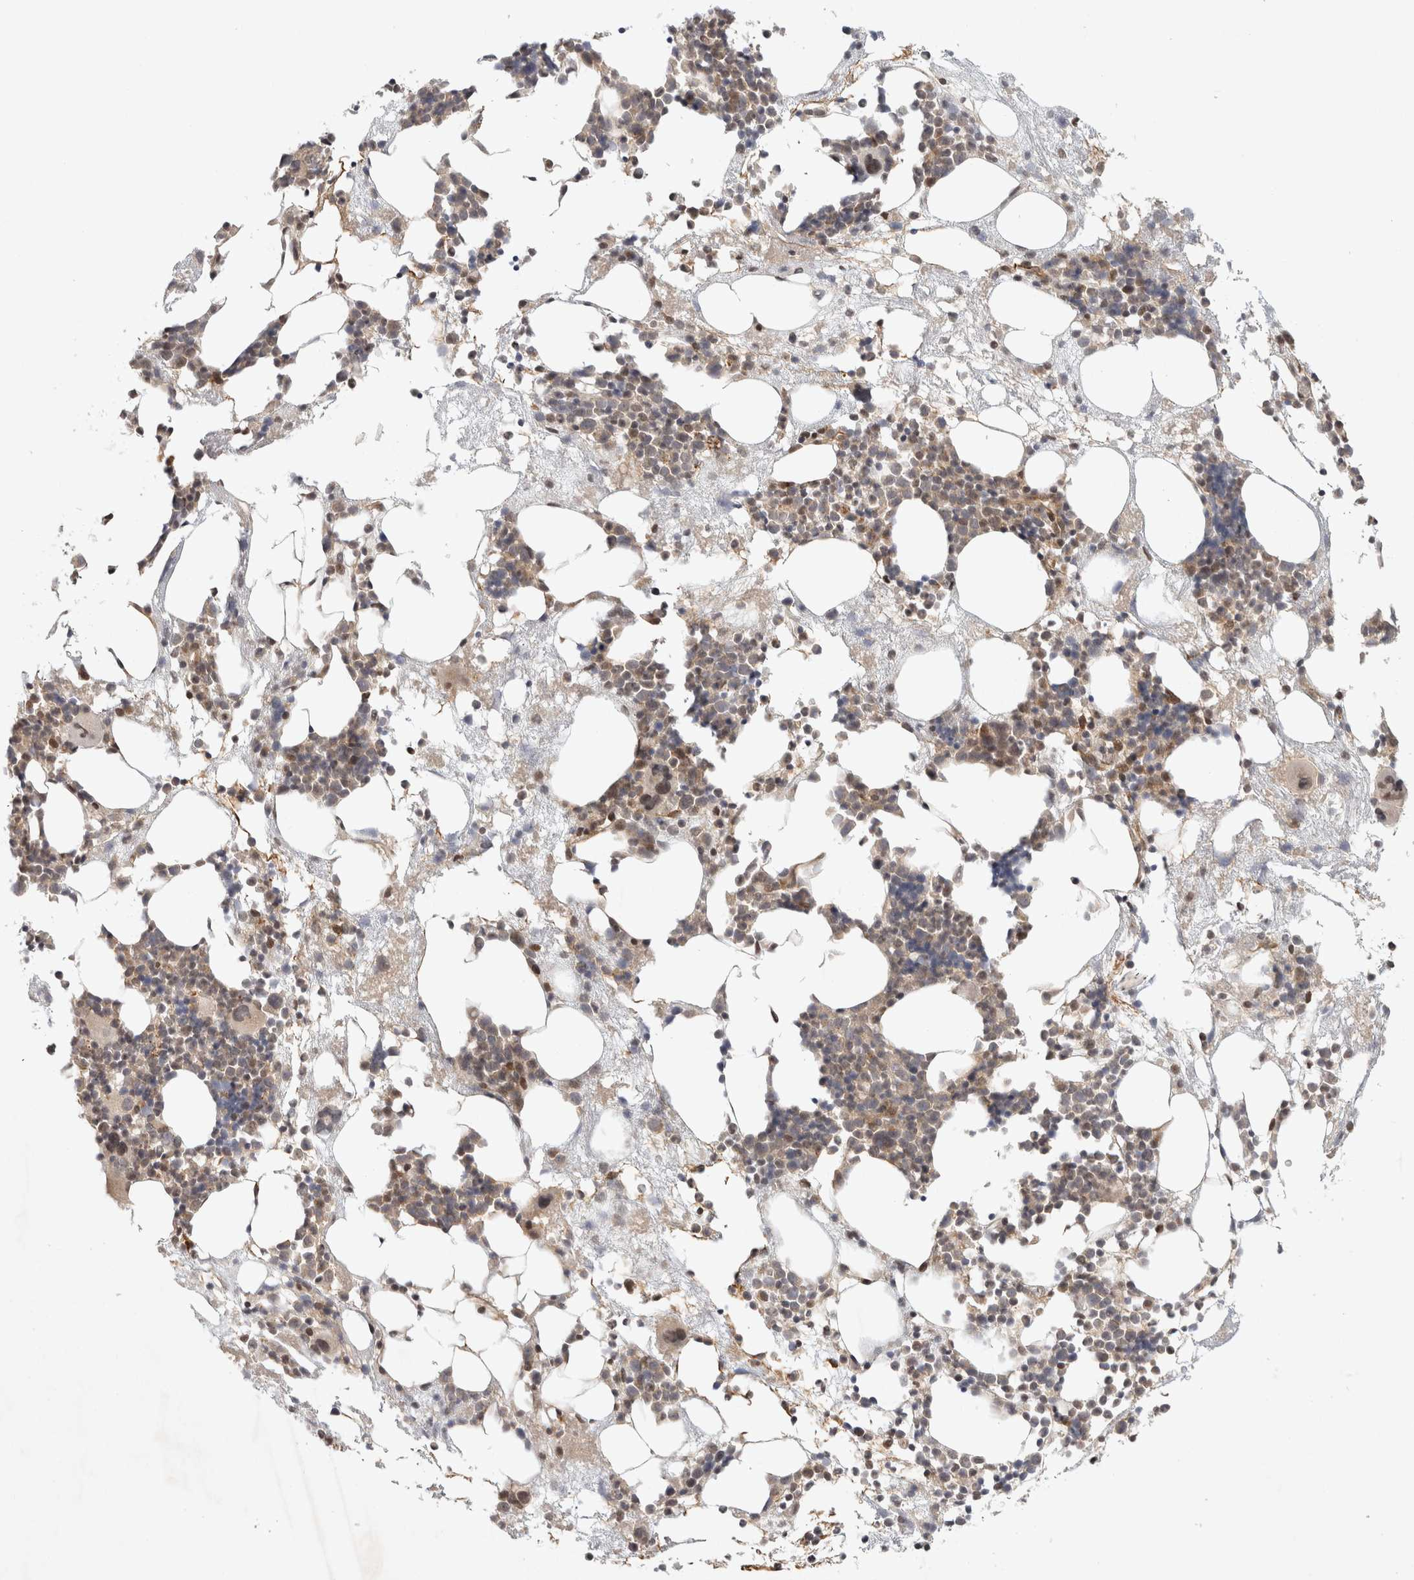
{"staining": {"intensity": "moderate", "quantity": "<25%", "location": "nuclear"}, "tissue": "bone marrow", "cell_type": "Hematopoietic cells", "image_type": "normal", "snomed": [{"axis": "morphology", "description": "Normal tissue, NOS"}, {"axis": "morphology", "description": "Inflammation, NOS"}, {"axis": "topography", "description": "Bone marrow"}], "caption": "DAB (3,3'-diaminobenzidine) immunohistochemical staining of normal human bone marrow displays moderate nuclear protein expression in approximately <25% of hematopoietic cells.", "gene": "ZNF318", "patient": {"sex": "female", "age": 81}}